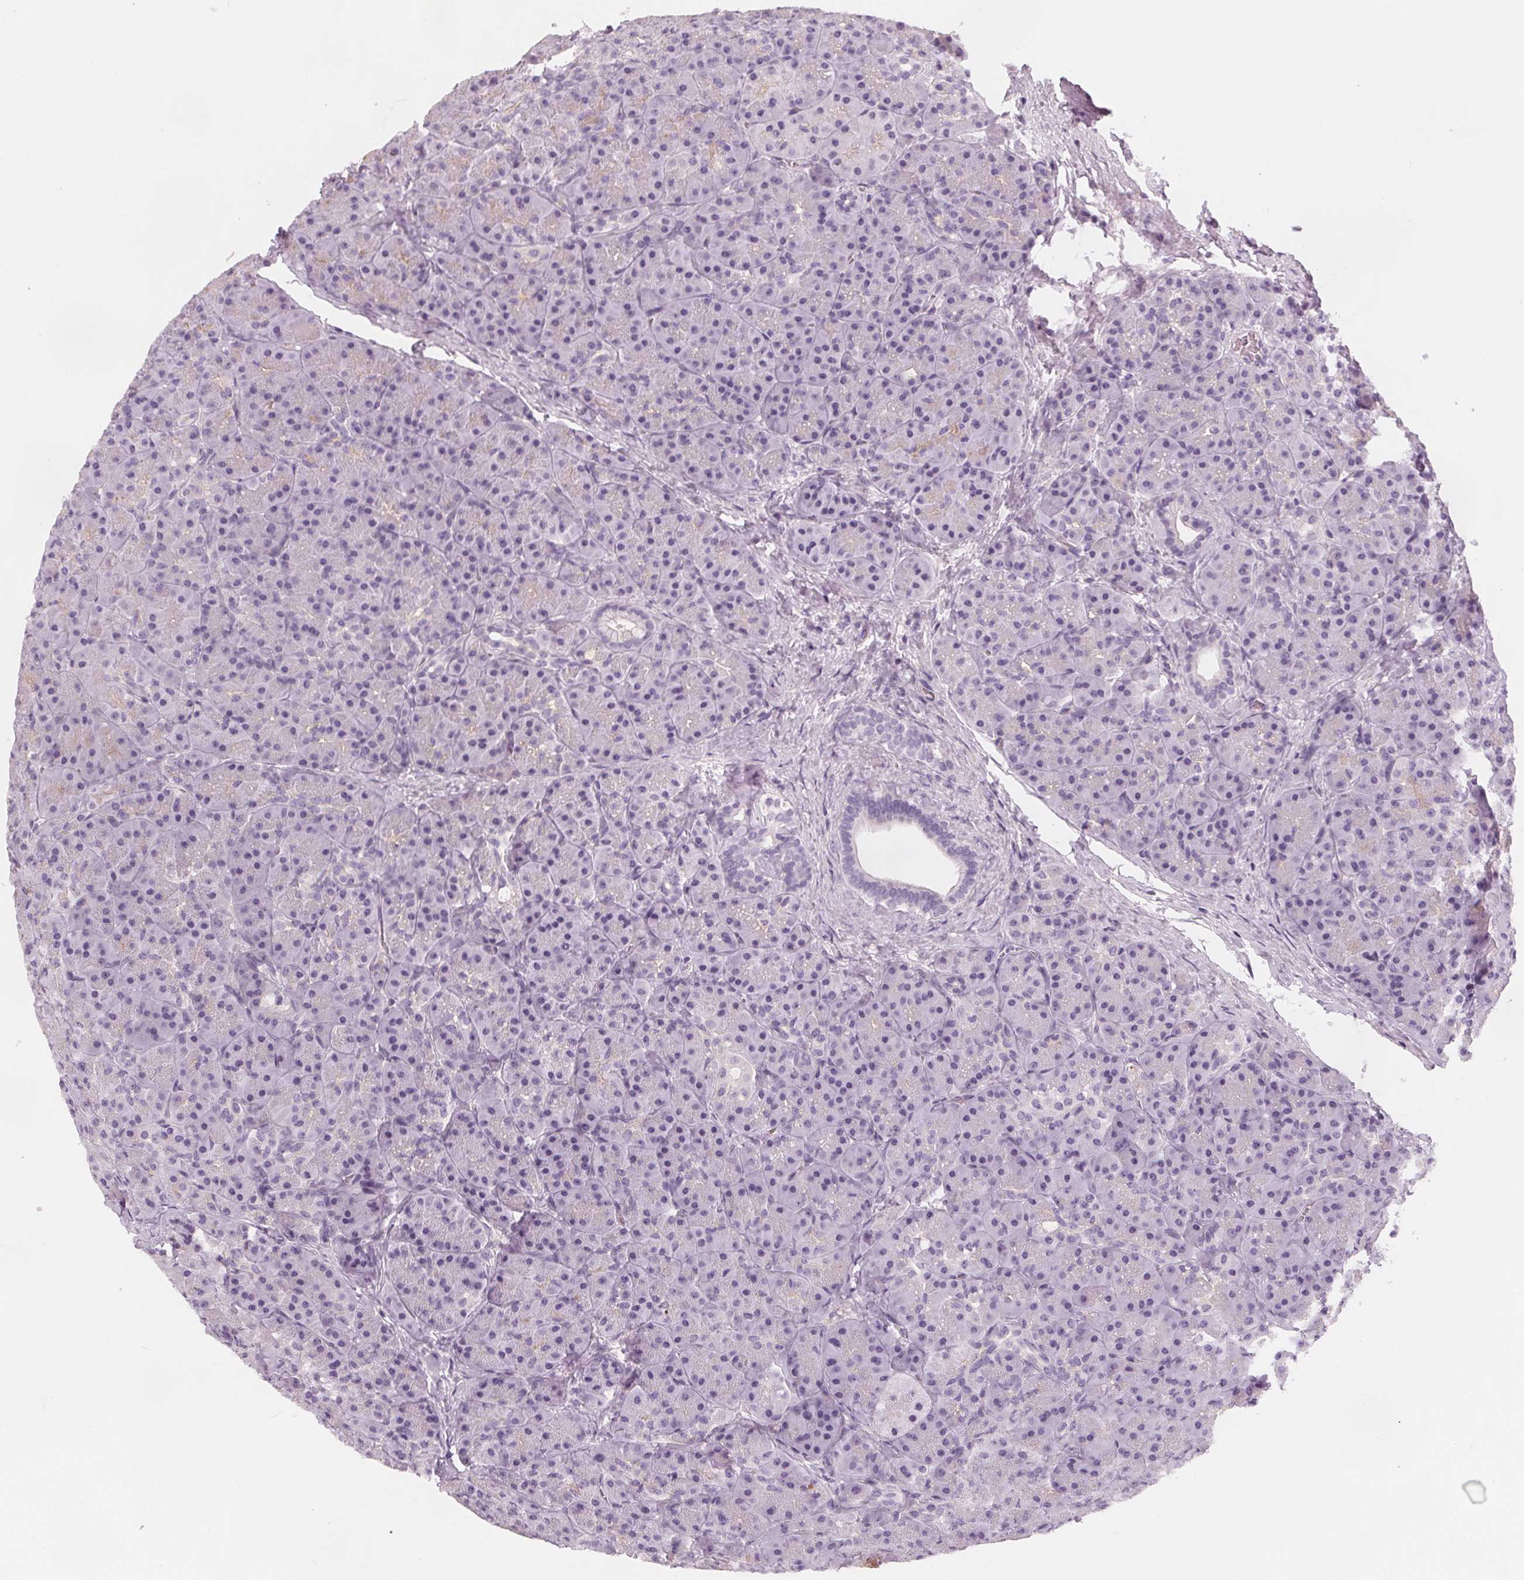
{"staining": {"intensity": "negative", "quantity": "none", "location": "none"}, "tissue": "pancreas", "cell_type": "Exocrine glandular cells", "image_type": "normal", "snomed": [{"axis": "morphology", "description": "Normal tissue, NOS"}, {"axis": "topography", "description": "Pancreas"}], "caption": "A histopathology image of human pancreas is negative for staining in exocrine glandular cells. (DAB IHC visualized using brightfield microscopy, high magnification).", "gene": "SLC5A12", "patient": {"sex": "male", "age": 57}}